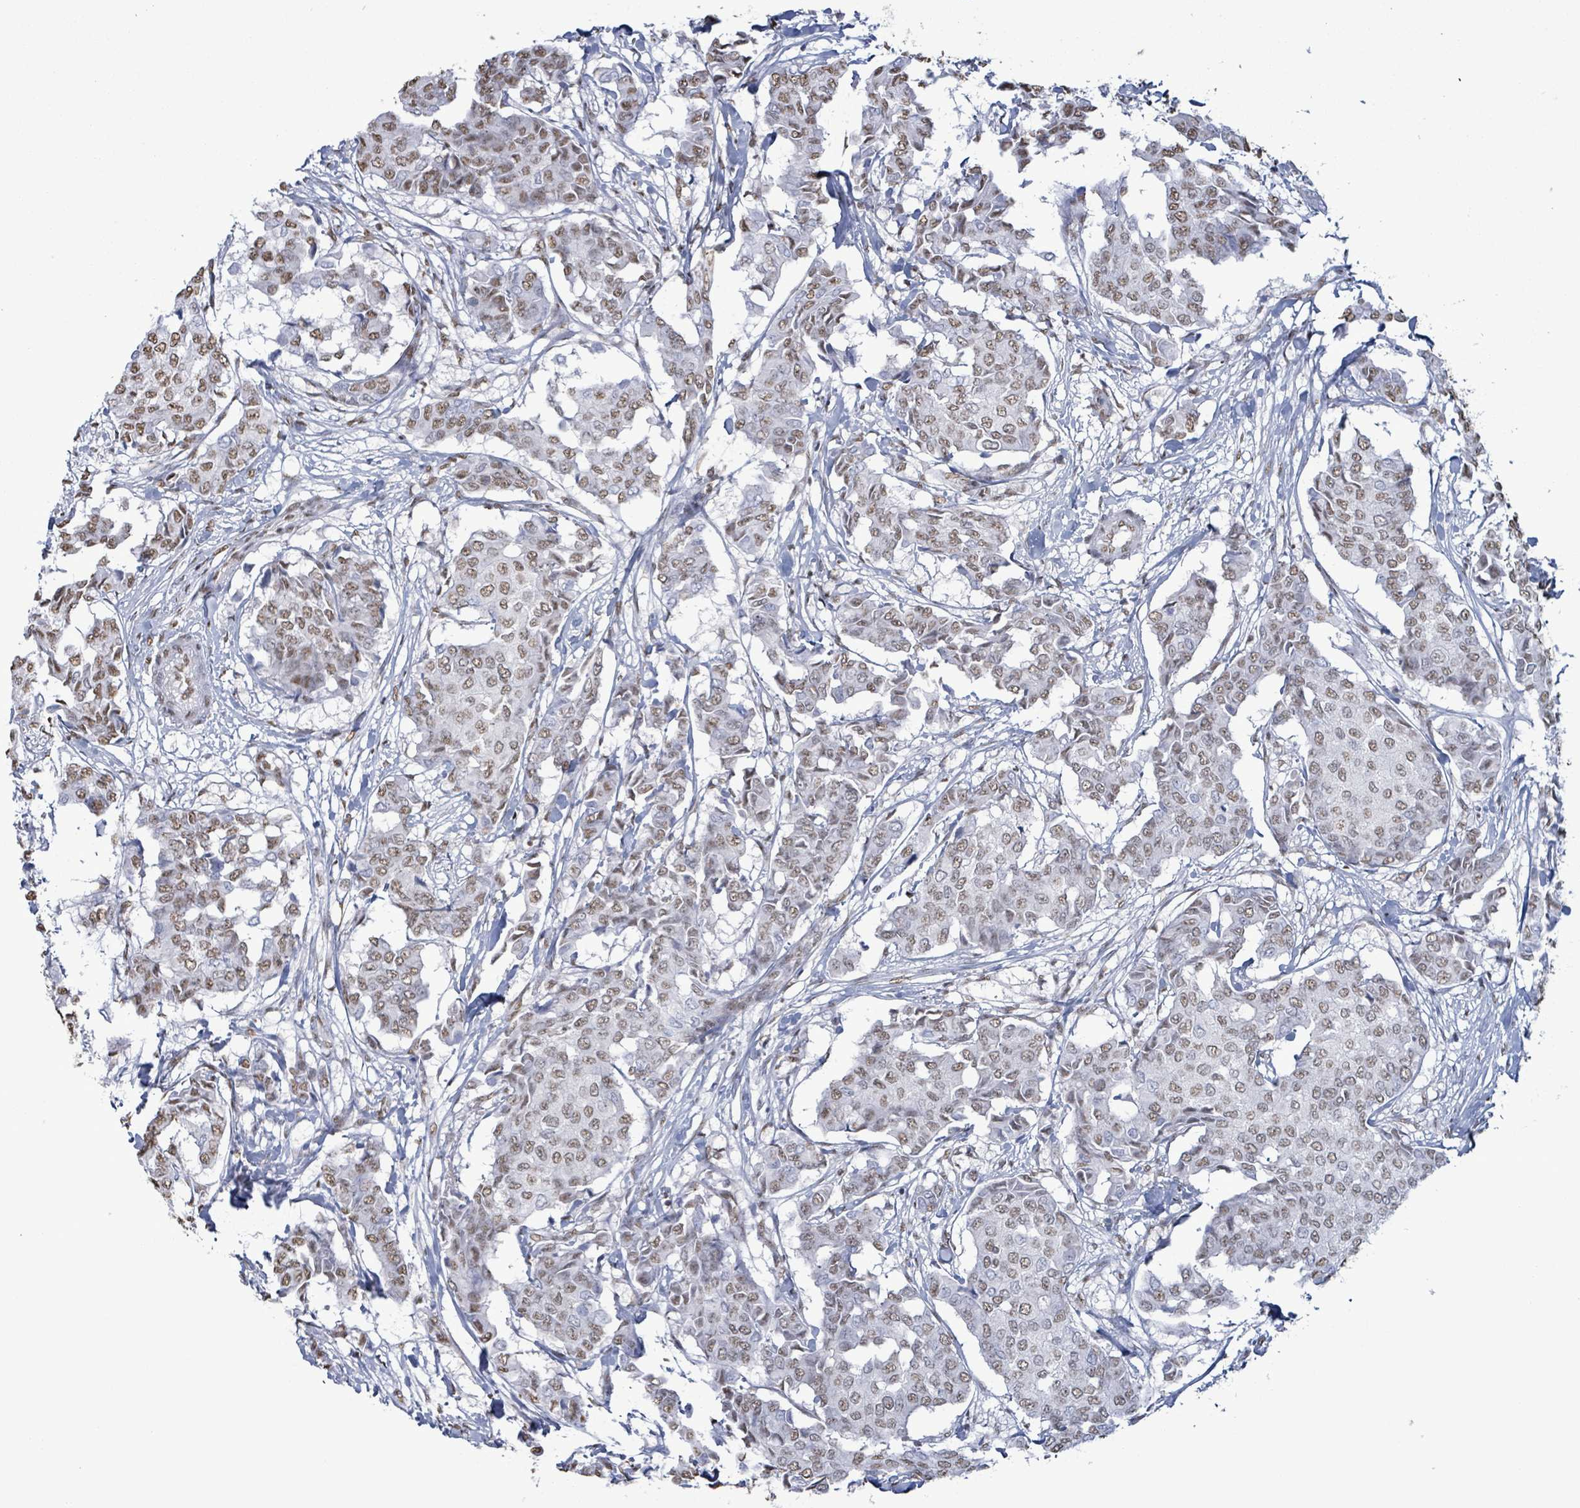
{"staining": {"intensity": "weak", "quantity": ">75%", "location": "nuclear"}, "tissue": "breast cancer", "cell_type": "Tumor cells", "image_type": "cancer", "snomed": [{"axis": "morphology", "description": "Duct carcinoma"}, {"axis": "topography", "description": "Breast"}], "caption": "Breast cancer (infiltrating ductal carcinoma) was stained to show a protein in brown. There is low levels of weak nuclear staining in about >75% of tumor cells.", "gene": "SAMD14", "patient": {"sex": "female", "age": 75}}